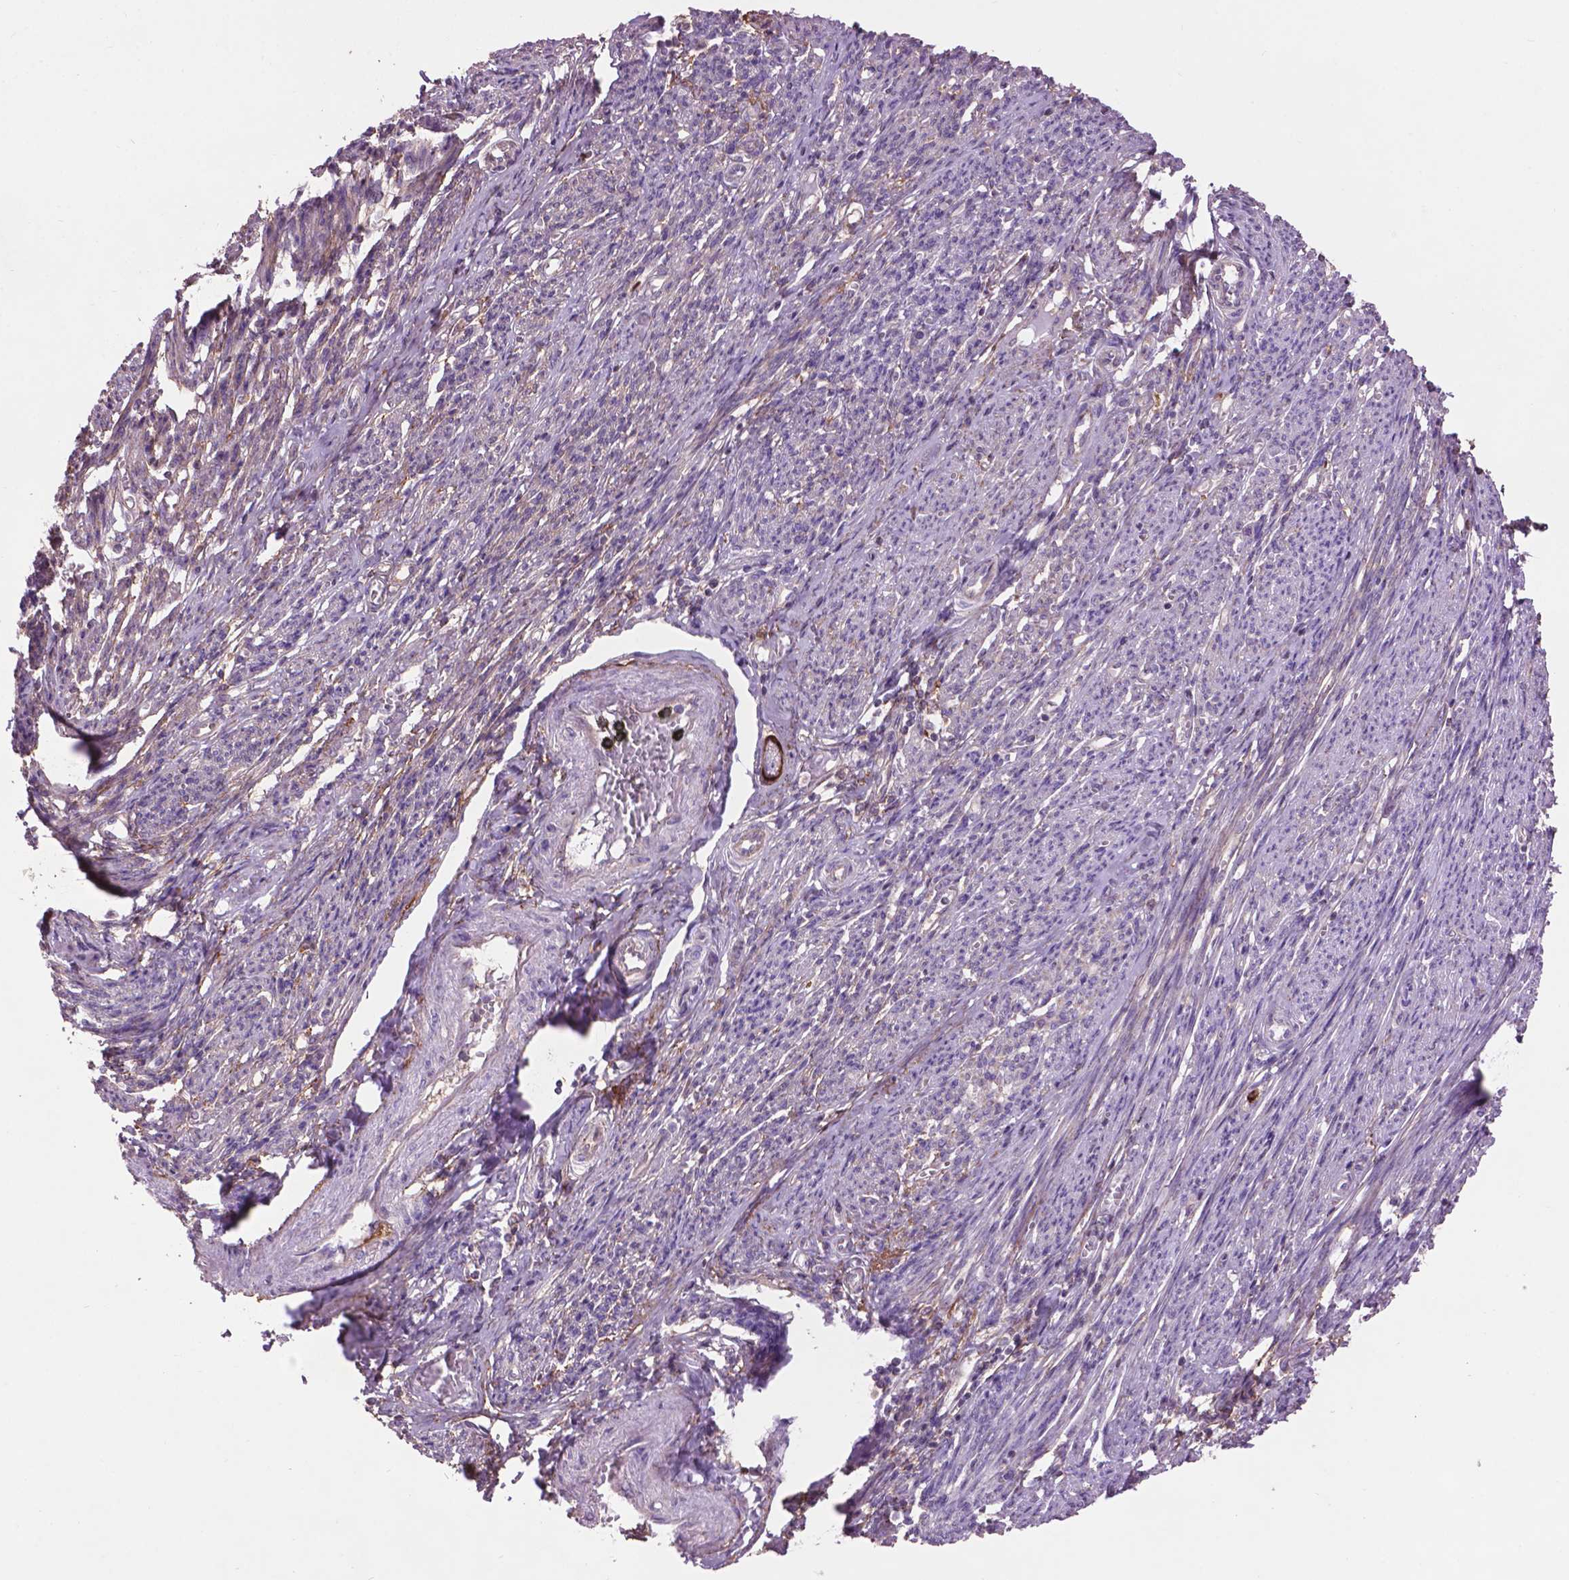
{"staining": {"intensity": "negative", "quantity": "none", "location": "none"}, "tissue": "endometrial cancer", "cell_type": "Tumor cells", "image_type": "cancer", "snomed": [{"axis": "morphology", "description": "Adenocarcinoma, NOS"}, {"axis": "topography", "description": "Endometrium"}], "caption": "Tumor cells are negative for protein expression in human endometrial cancer.", "gene": "LRRC3C", "patient": {"sex": "female", "age": 62}}